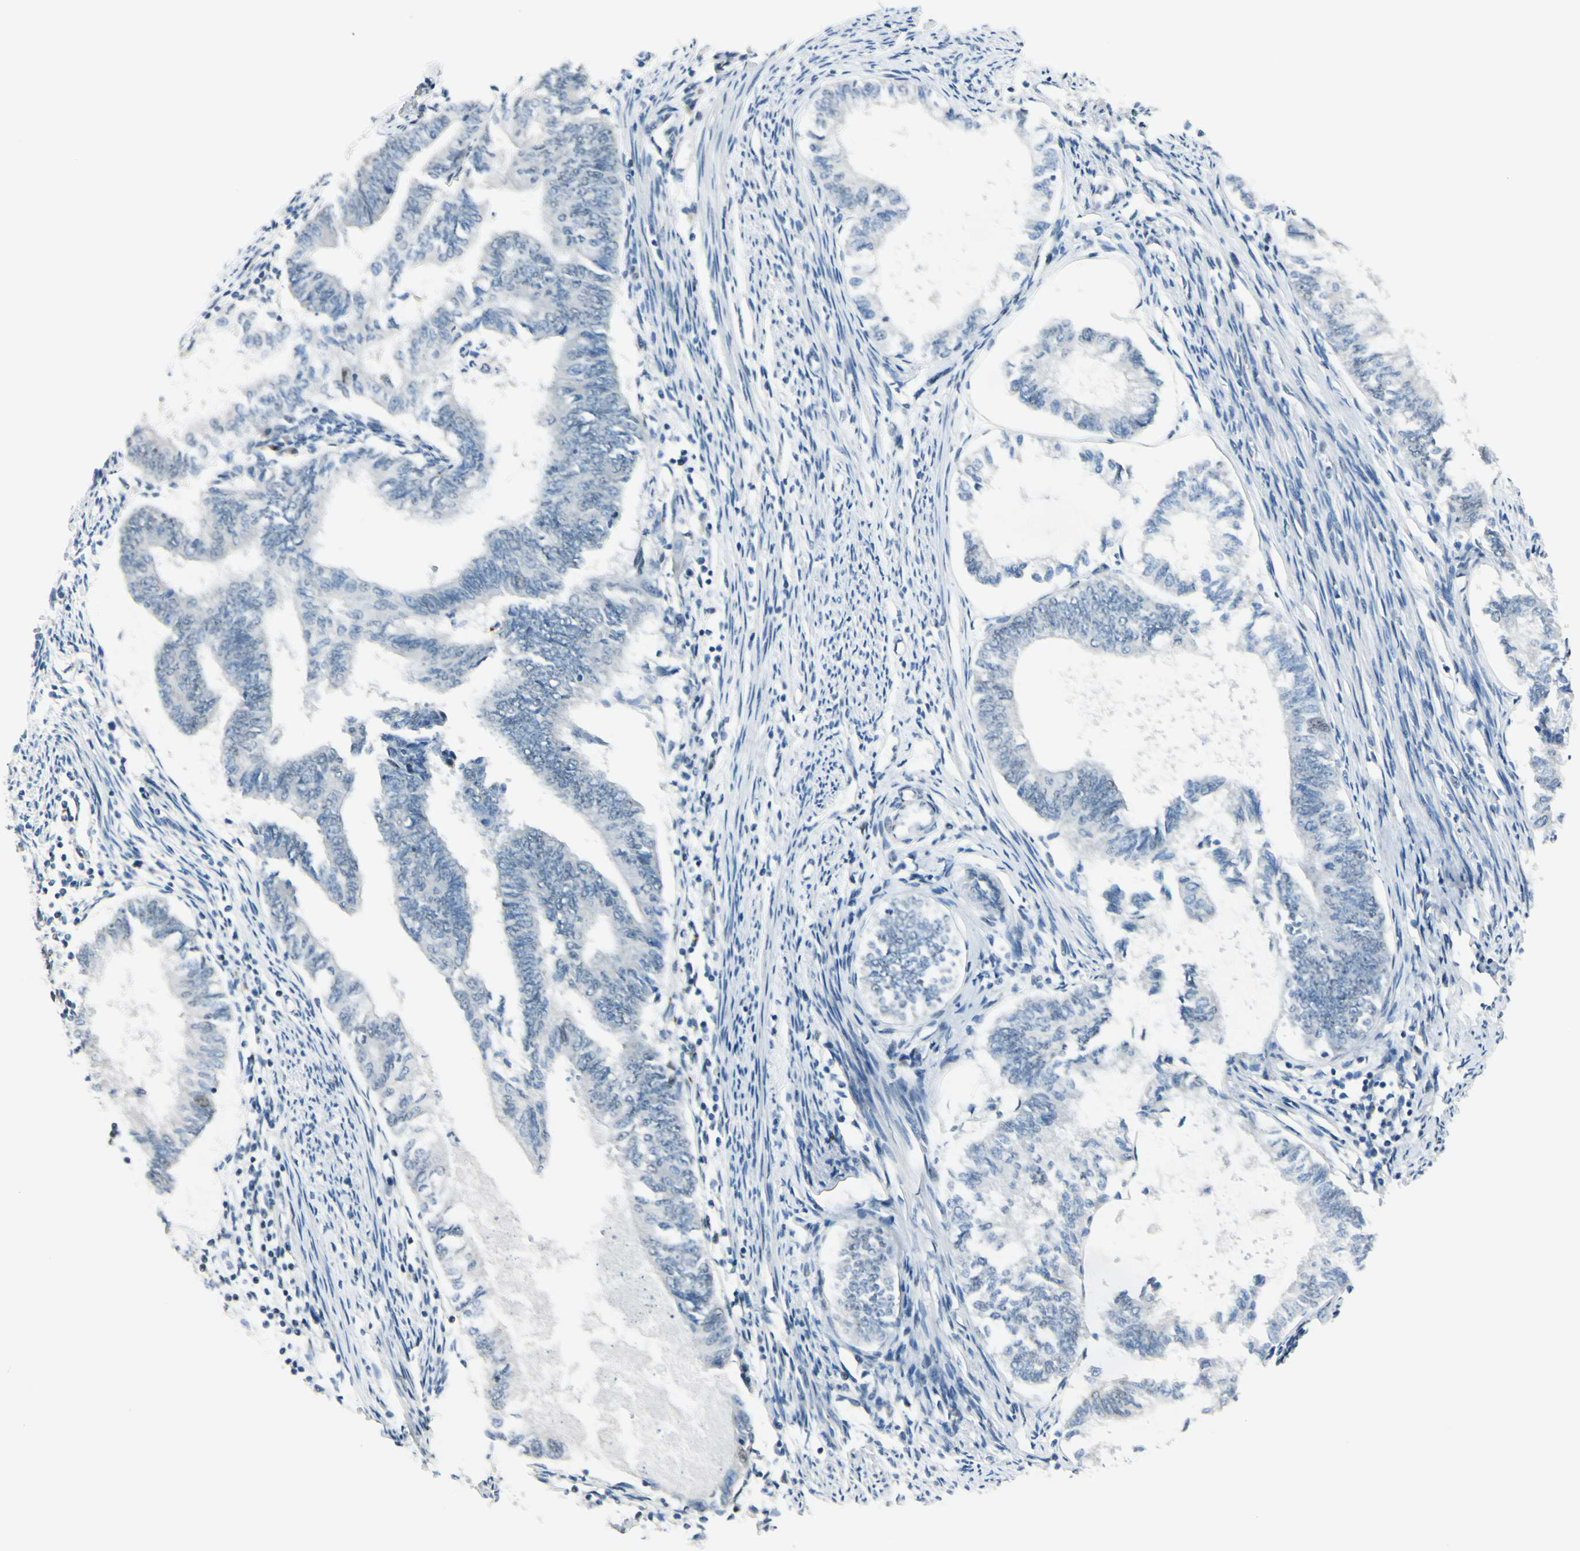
{"staining": {"intensity": "negative", "quantity": "none", "location": "none"}, "tissue": "endometrial cancer", "cell_type": "Tumor cells", "image_type": "cancer", "snomed": [{"axis": "morphology", "description": "Adenocarcinoma, NOS"}, {"axis": "topography", "description": "Endometrium"}], "caption": "Human adenocarcinoma (endometrial) stained for a protein using immunohistochemistry (IHC) demonstrates no positivity in tumor cells.", "gene": "B4GALNT1", "patient": {"sex": "female", "age": 86}}